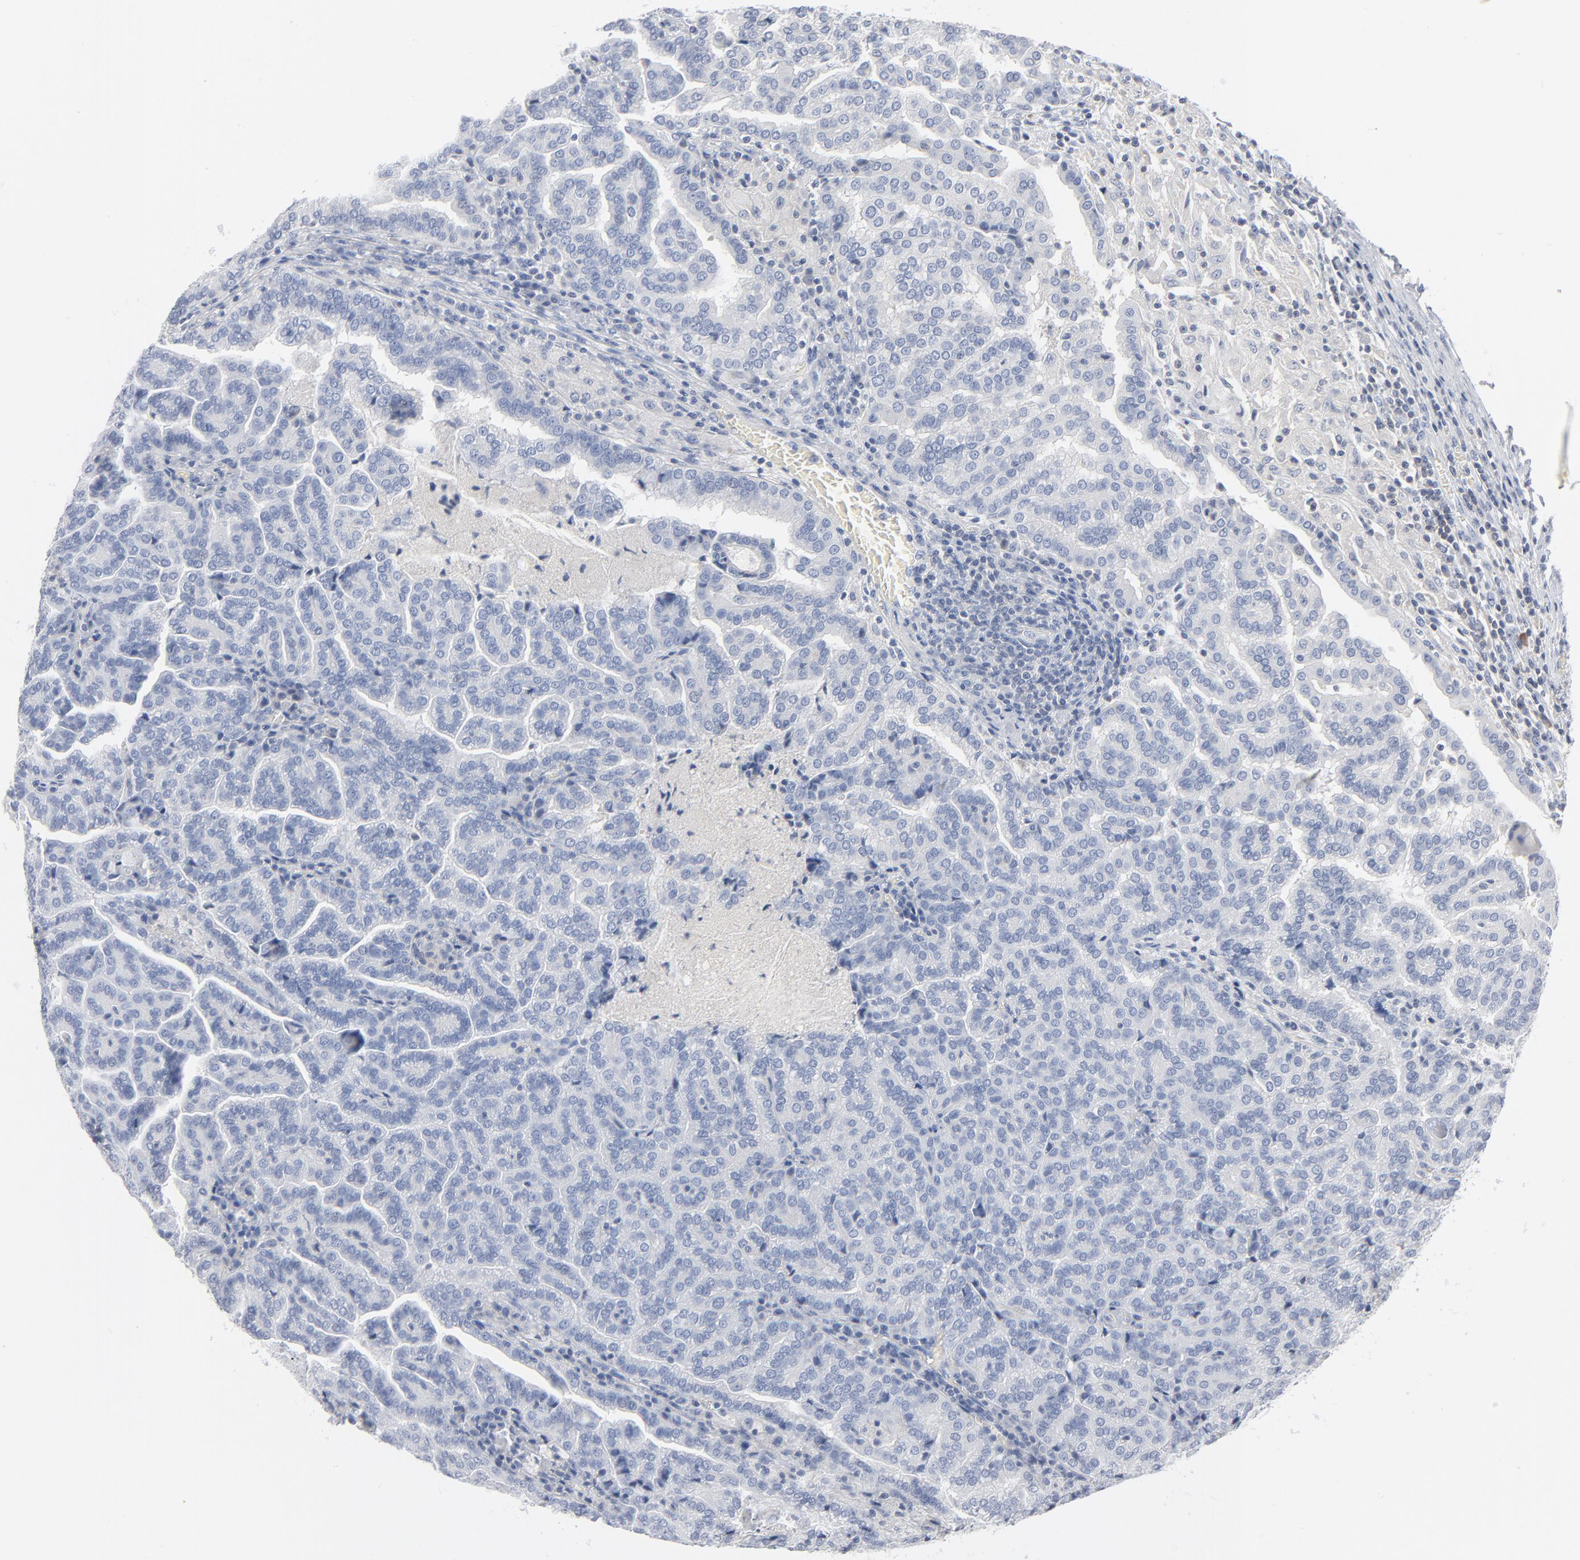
{"staining": {"intensity": "negative", "quantity": "none", "location": "none"}, "tissue": "renal cancer", "cell_type": "Tumor cells", "image_type": "cancer", "snomed": [{"axis": "morphology", "description": "Adenocarcinoma, NOS"}, {"axis": "topography", "description": "Kidney"}], "caption": "There is no significant expression in tumor cells of renal cancer (adenocarcinoma). Brightfield microscopy of IHC stained with DAB (3,3'-diaminobenzidine) (brown) and hematoxylin (blue), captured at high magnification.", "gene": "PTK2B", "patient": {"sex": "male", "age": 61}}